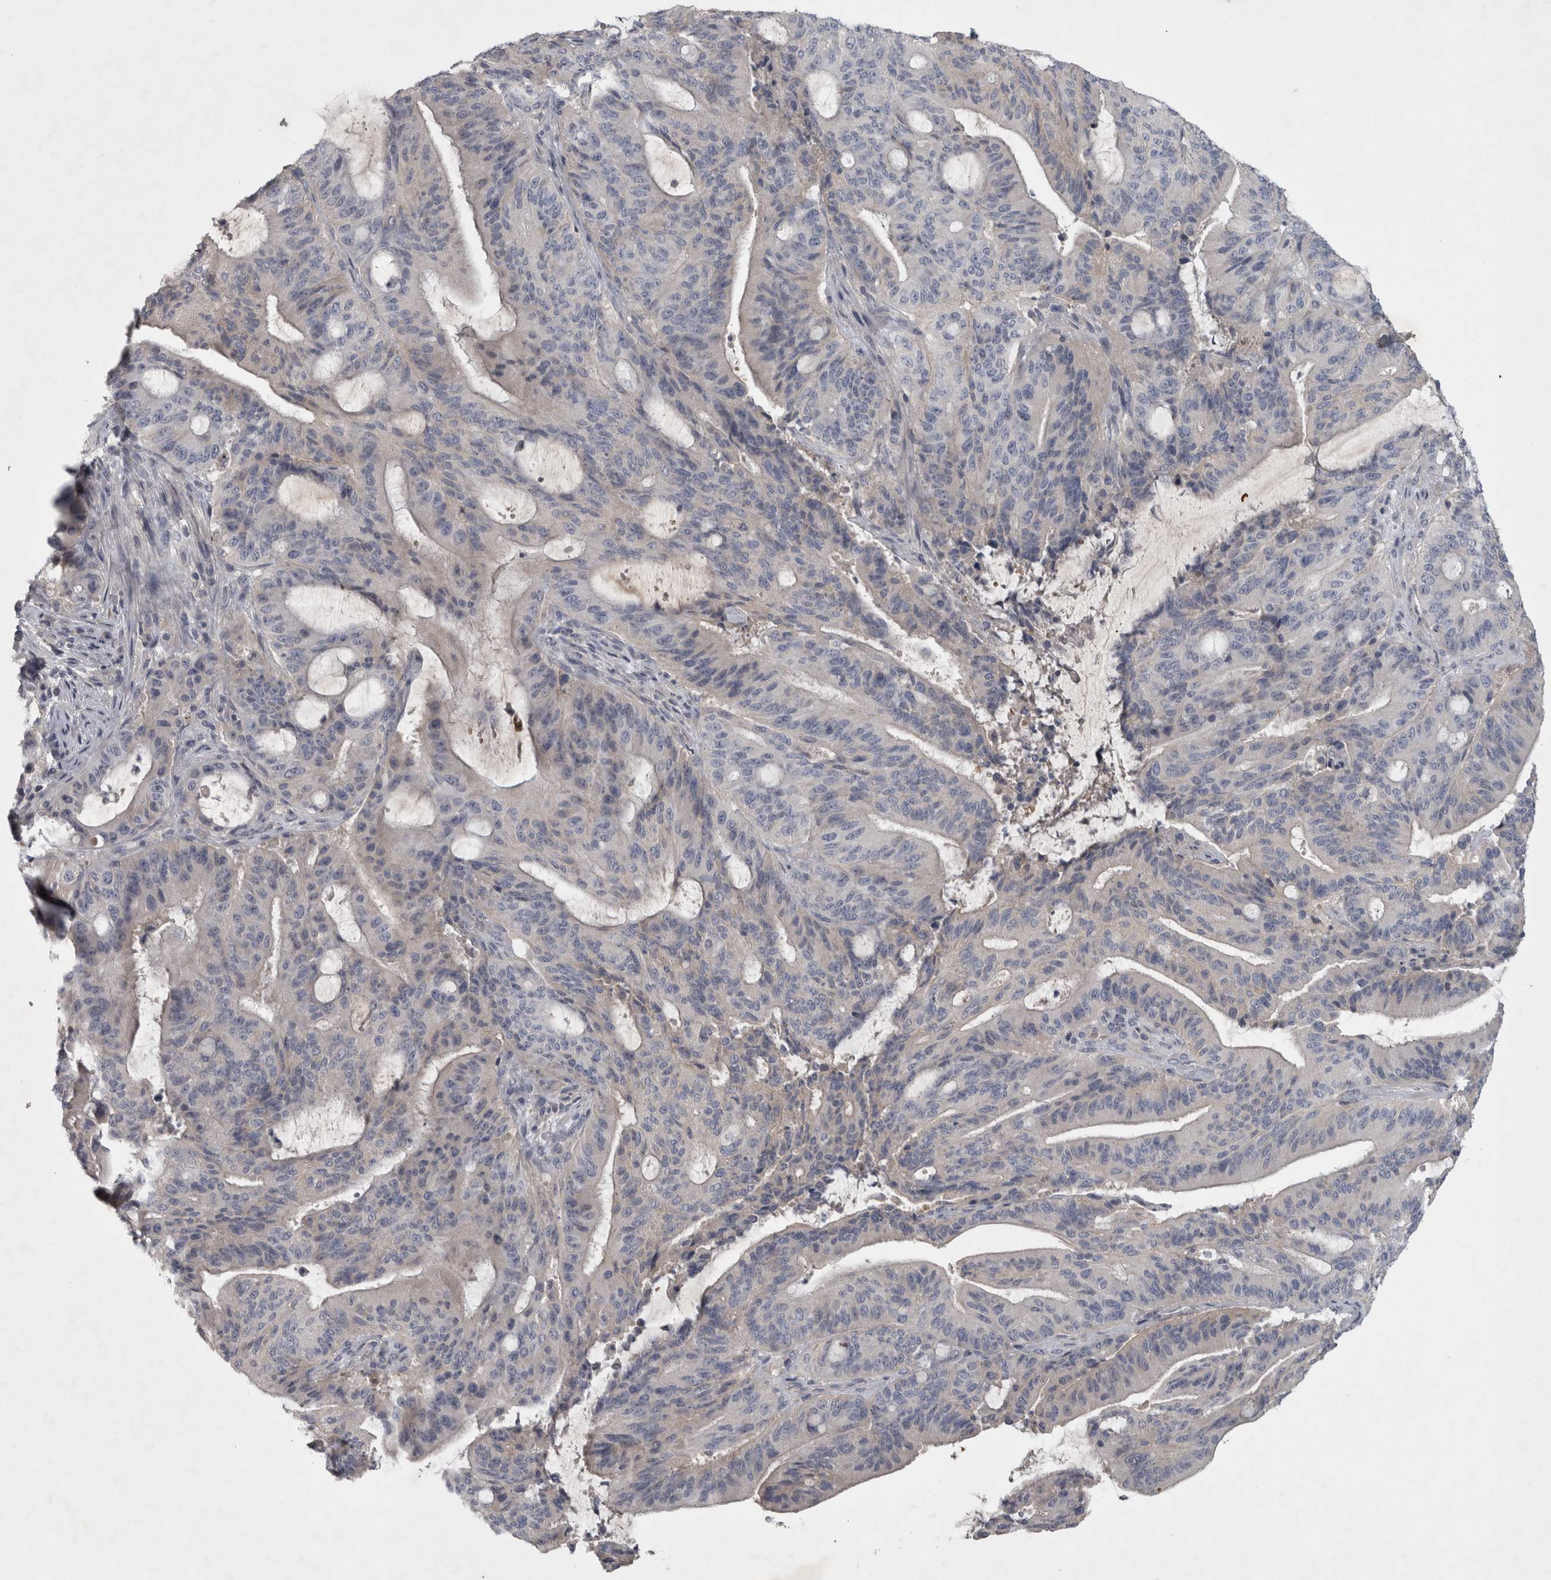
{"staining": {"intensity": "negative", "quantity": "none", "location": "none"}, "tissue": "liver cancer", "cell_type": "Tumor cells", "image_type": "cancer", "snomed": [{"axis": "morphology", "description": "Normal tissue, NOS"}, {"axis": "morphology", "description": "Cholangiocarcinoma"}, {"axis": "topography", "description": "Liver"}, {"axis": "topography", "description": "Peripheral nerve tissue"}], "caption": "Photomicrograph shows no significant protein expression in tumor cells of liver cancer (cholangiocarcinoma).", "gene": "ENPP7", "patient": {"sex": "female", "age": 73}}